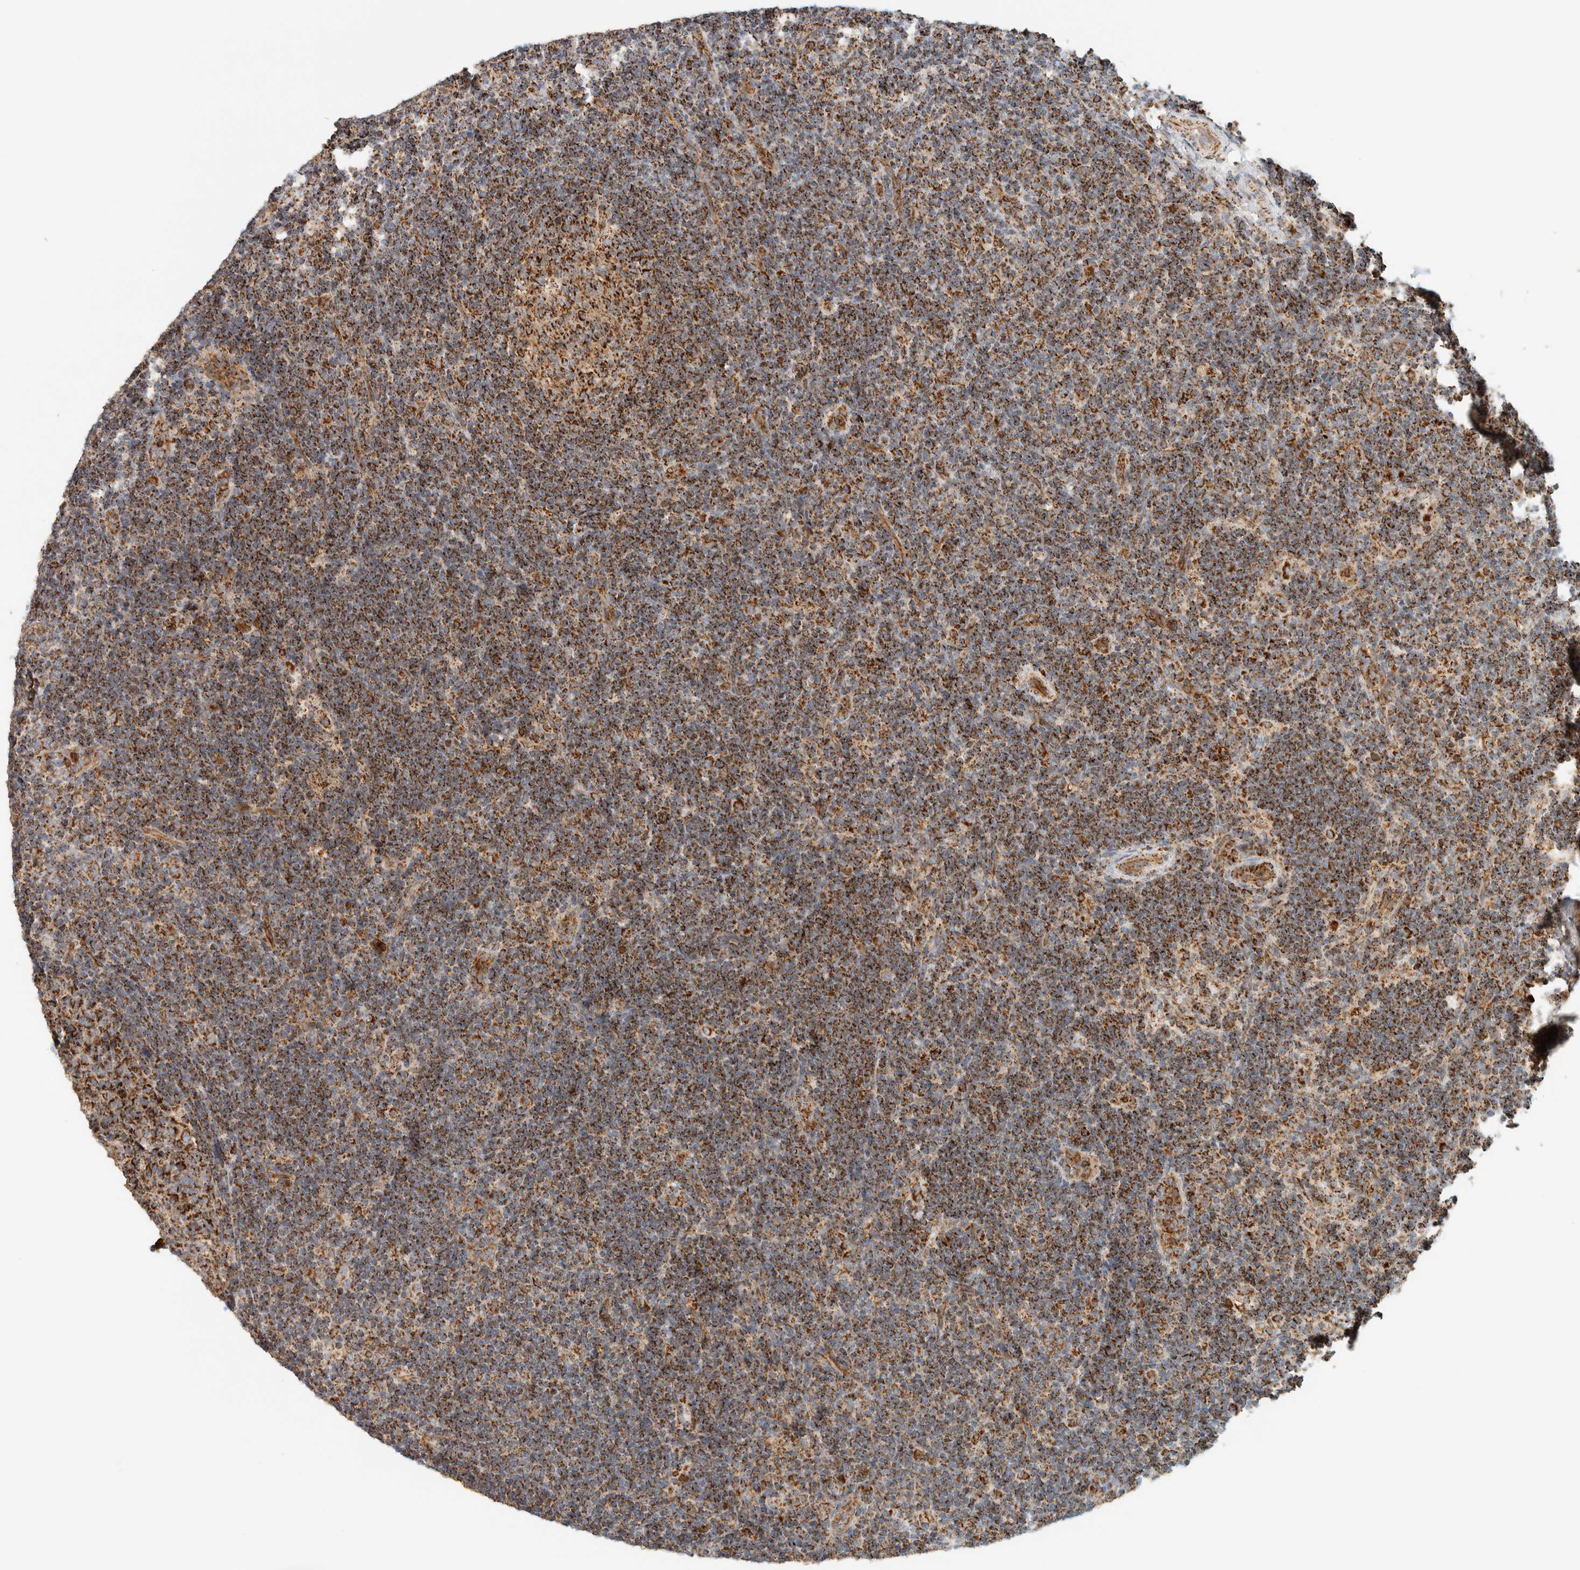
{"staining": {"intensity": "moderate", "quantity": ">75%", "location": "cytoplasmic/membranous"}, "tissue": "lymph node", "cell_type": "Germinal center cells", "image_type": "normal", "snomed": [{"axis": "morphology", "description": "Normal tissue, NOS"}, {"axis": "topography", "description": "Lymph node"}], "caption": "IHC micrograph of unremarkable human lymph node stained for a protein (brown), which demonstrates medium levels of moderate cytoplasmic/membranous expression in approximately >75% of germinal center cells.", "gene": "KIFAP3", "patient": {"sex": "female", "age": 22}}